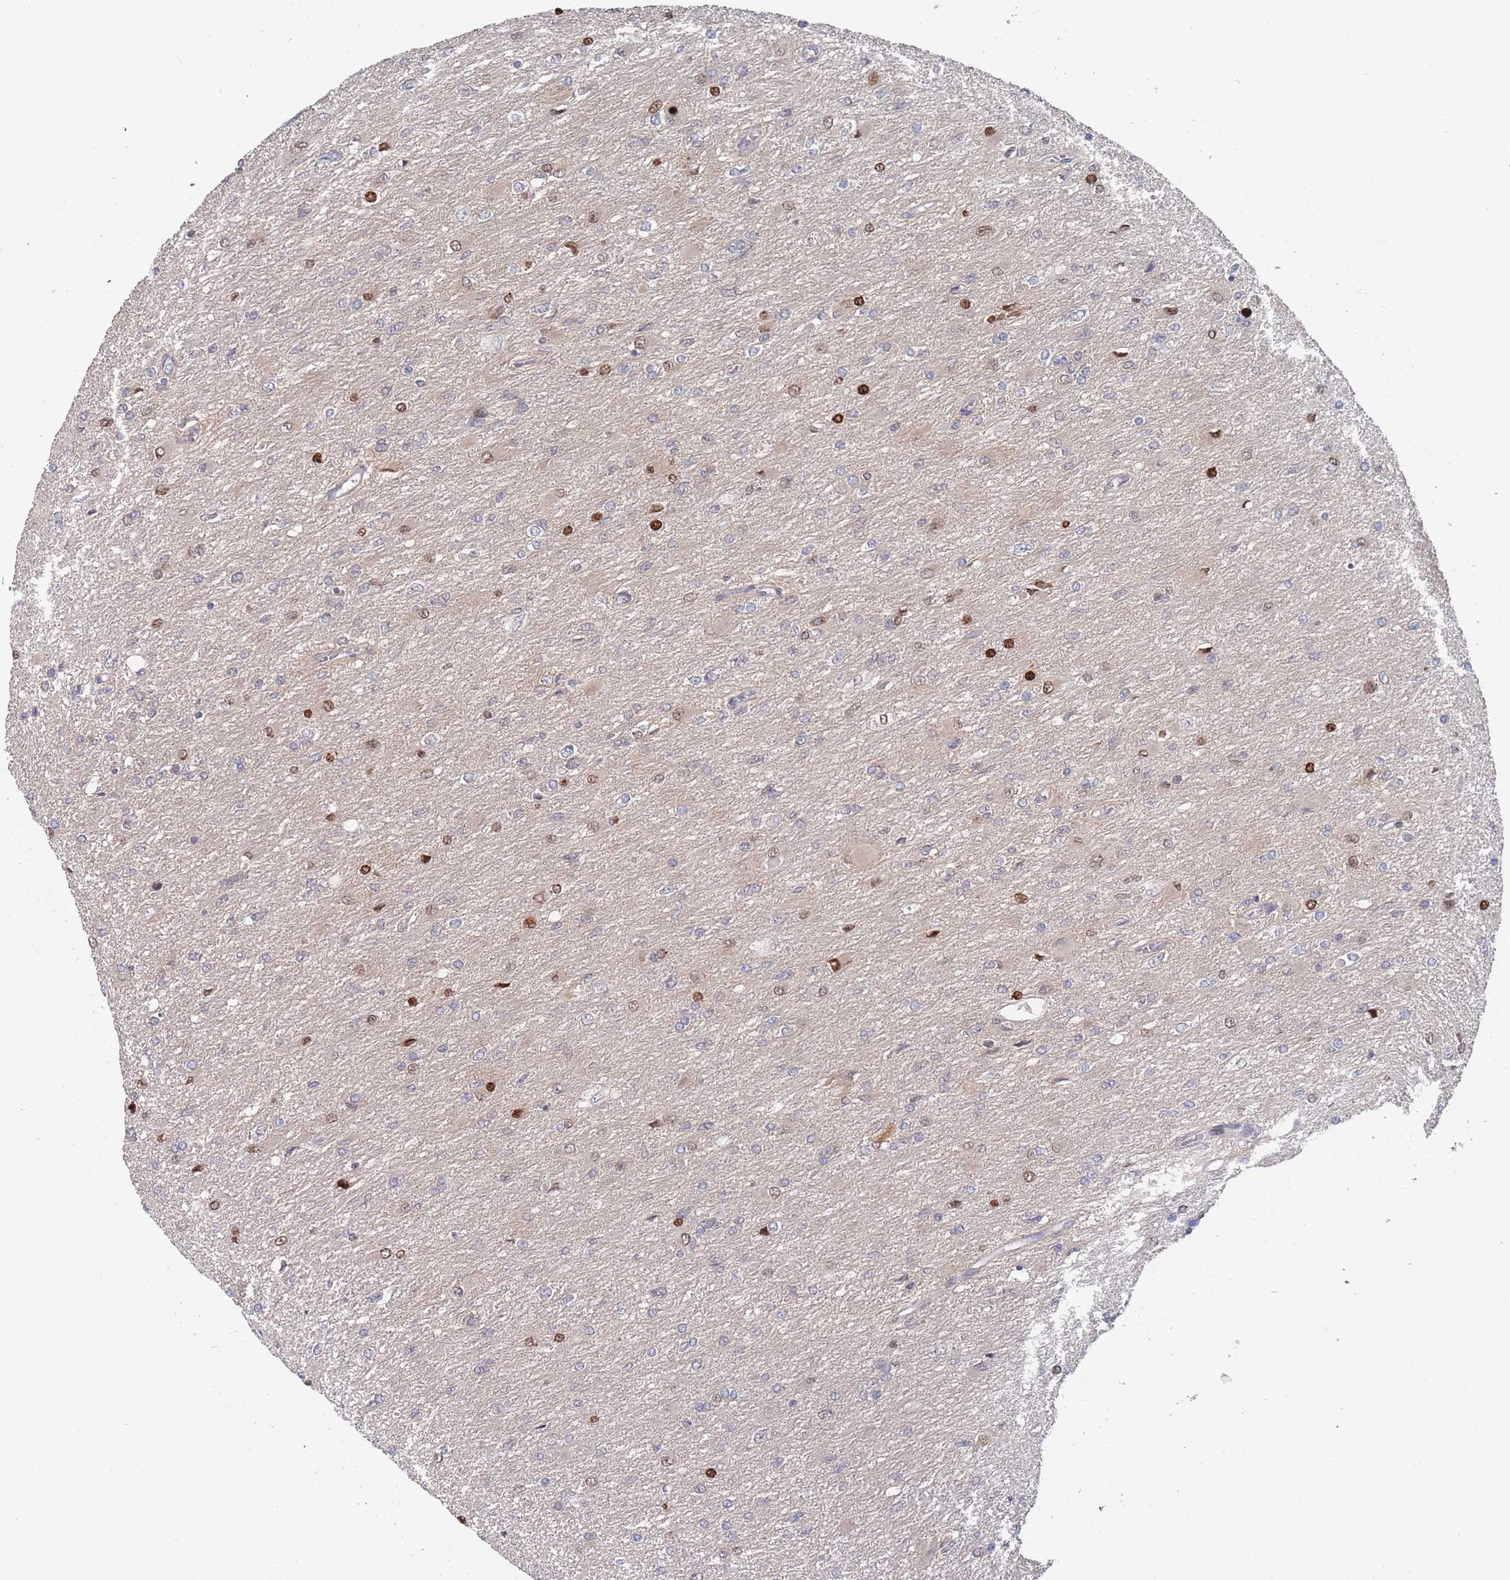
{"staining": {"intensity": "strong", "quantity": "<25%", "location": "nuclear"}, "tissue": "glioma", "cell_type": "Tumor cells", "image_type": "cancer", "snomed": [{"axis": "morphology", "description": "Glioma, malignant, High grade"}, {"axis": "topography", "description": "Cerebral cortex"}], "caption": "Immunohistochemical staining of human glioma exhibits medium levels of strong nuclear positivity in approximately <25% of tumor cells.", "gene": "TBC1D25", "patient": {"sex": "female", "age": 36}}